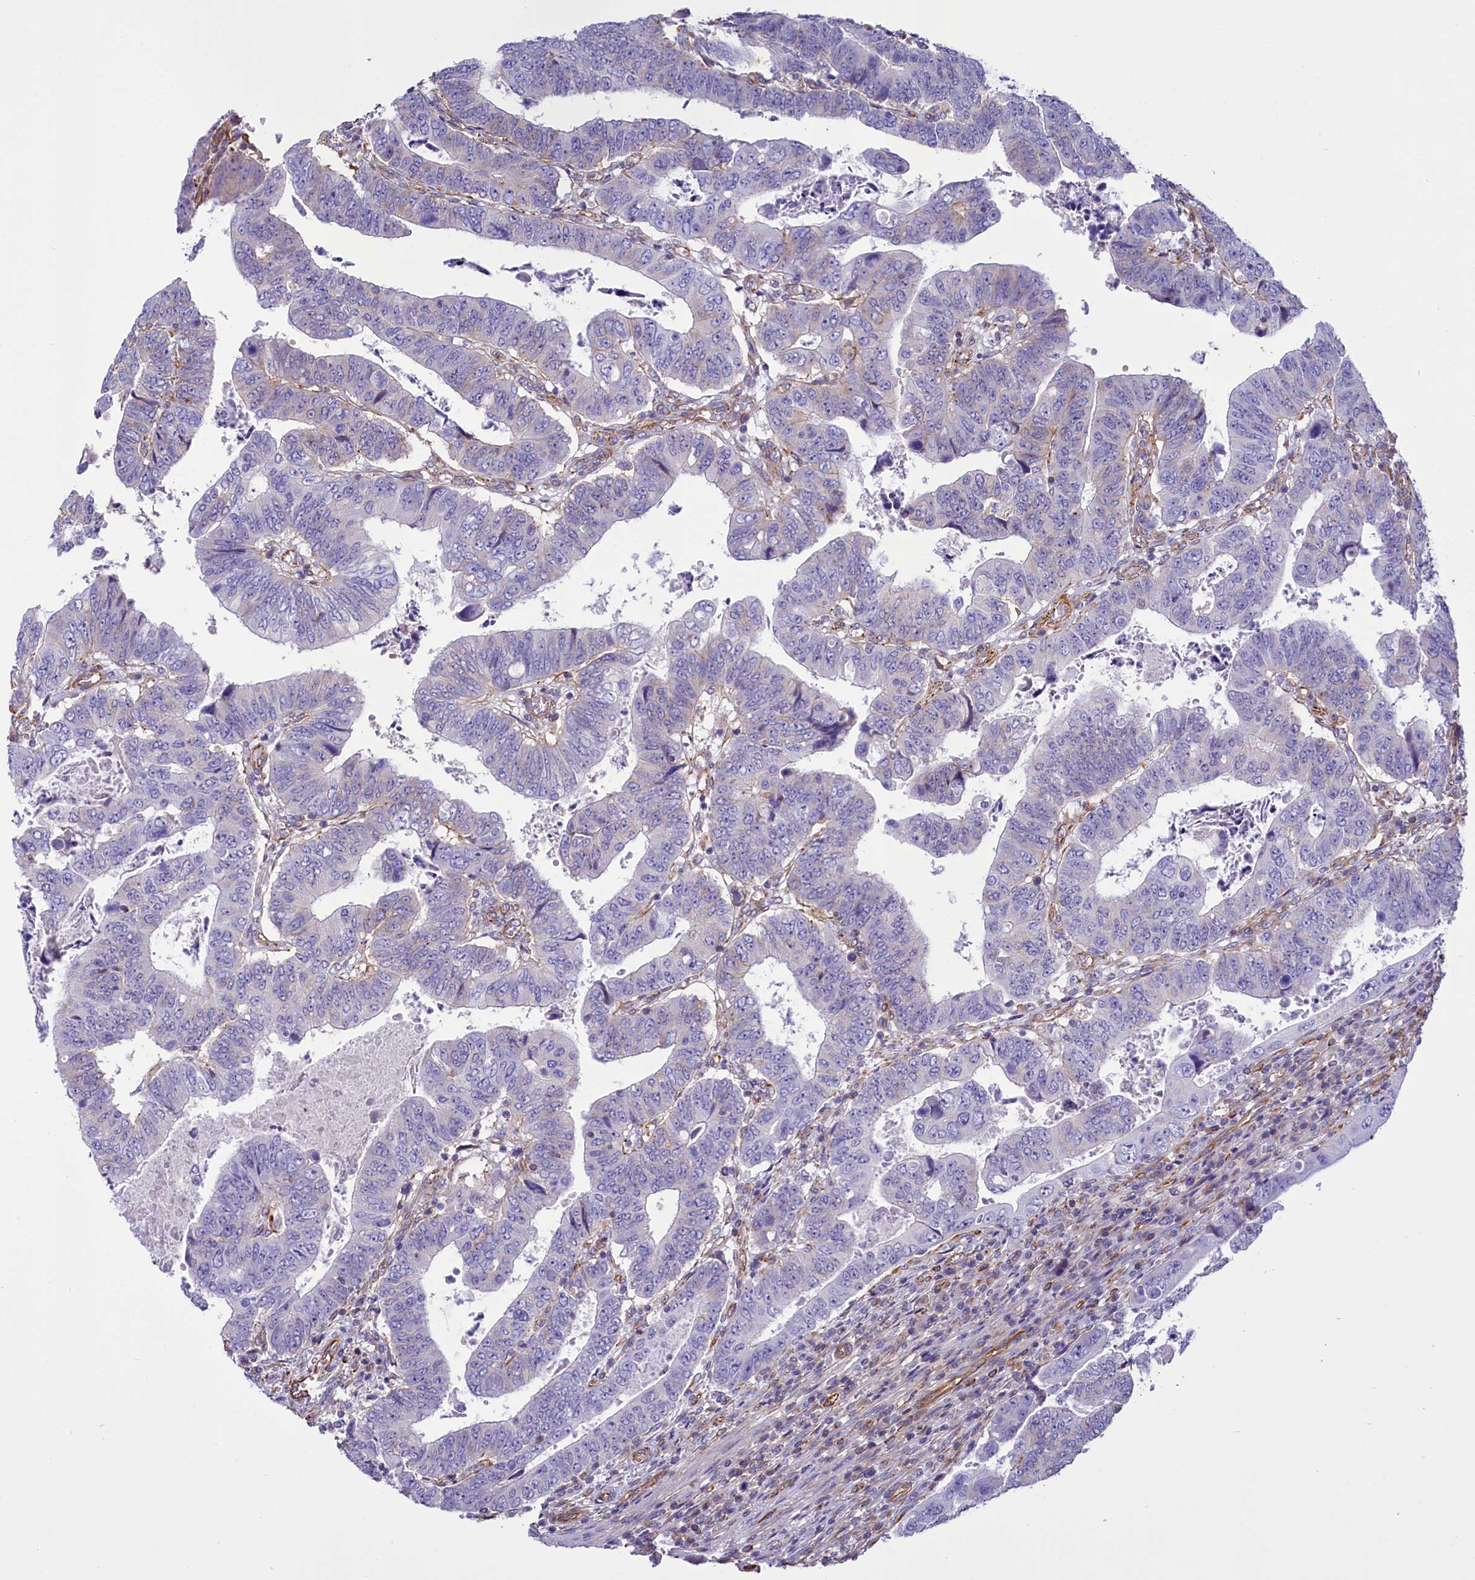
{"staining": {"intensity": "negative", "quantity": "none", "location": "none"}, "tissue": "colorectal cancer", "cell_type": "Tumor cells", "image_type": "cancer", "snomed": [{"axis": "morphology", "description": "Normal tissue, NOS"}, {"axis": "morphology", "description": "Adenocarcinoma, NOS"}, {"axis": "topography", "description": "Rectum"}], "caption": "There is no significant expression in tumor cells of adenocarcinoma (colorectal).", "gene": "CD99", "patient": {"sex": "female", "age": 65}}